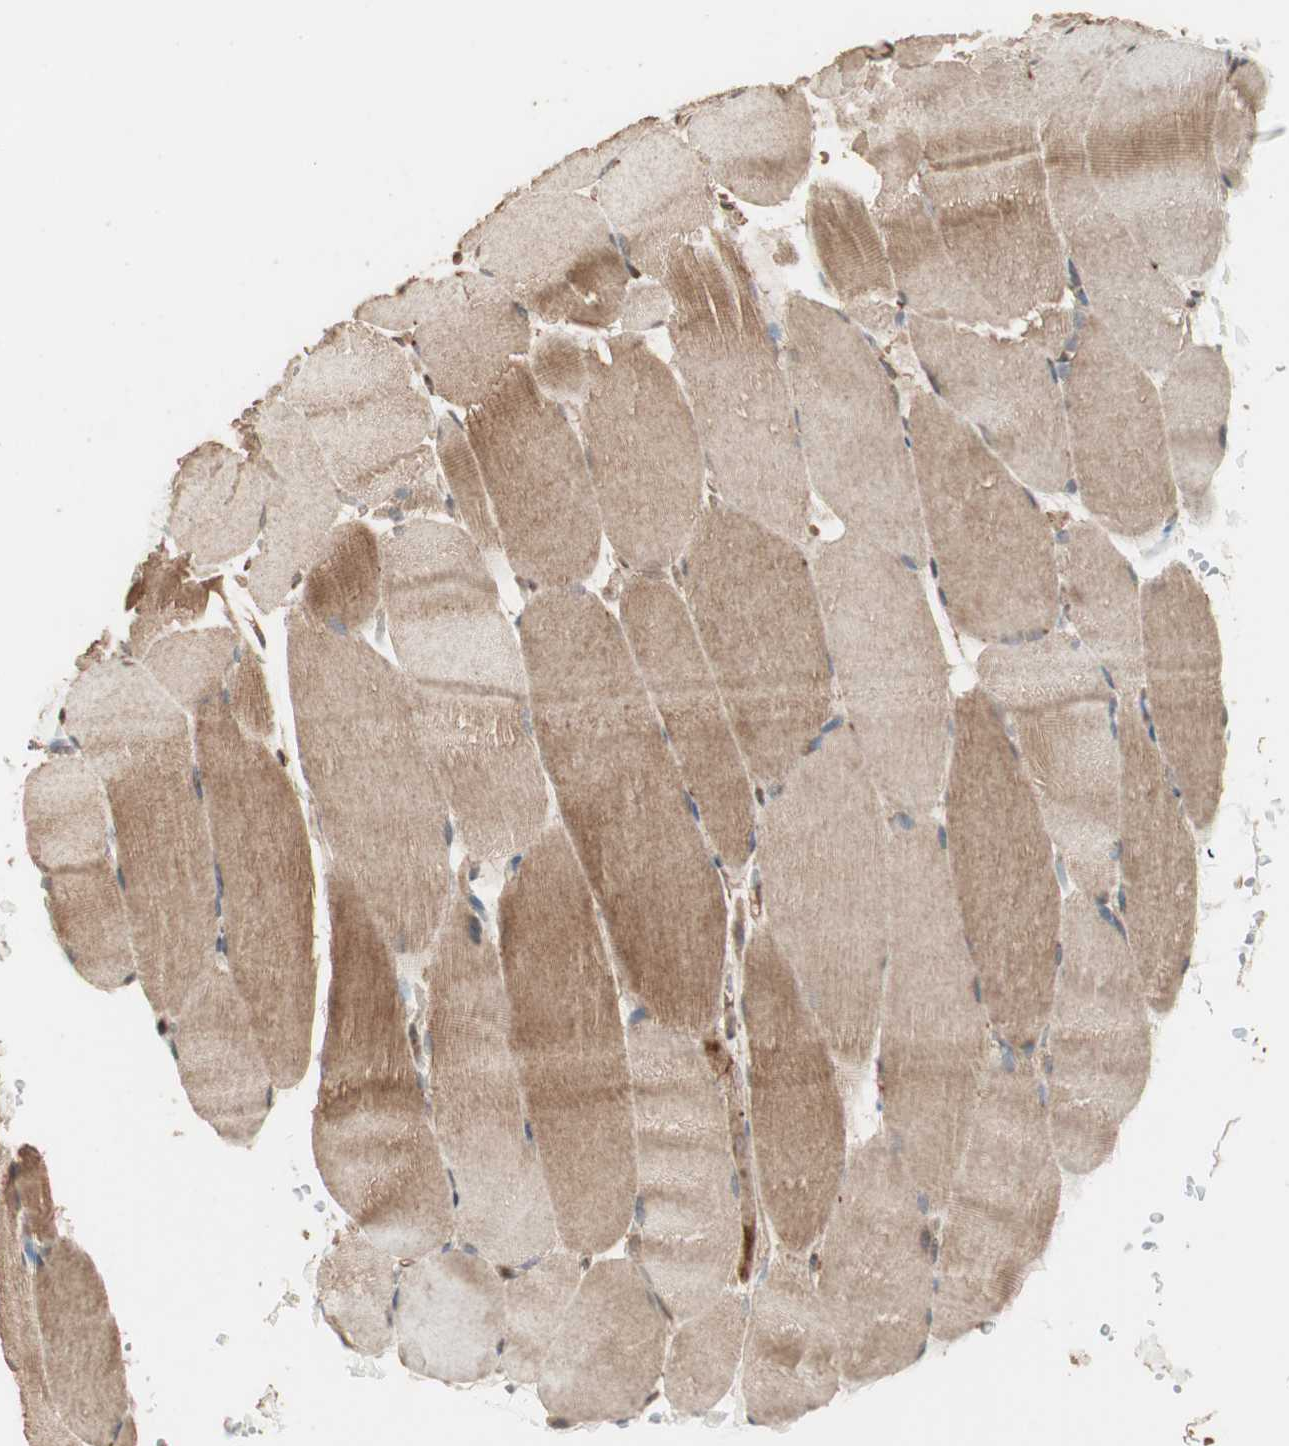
{"staining": {"intensity": "moderate", "quantity": ">75%", "location": "cytoplasmic/membranous"}, "tissue": "skeletal muscle", "cell_type": "Myocytes", "image_type": "normal", "snomed": [{"axis": "morphology", "description": "Normal tissue, NOS"}, {"axis": "topography", "description": "Skeletal muscle"}, {"axis": "topography", "description": "Parathyroid gland"}], "caption": "Approximately >75% of myocytes in normal human skeletal muscle display moderate cytoplasmic/membranous protein staining as visualized by brown immunohistochemical staining.", "gene": "USP20", "patient": {"sex": "female", "age": 37}}